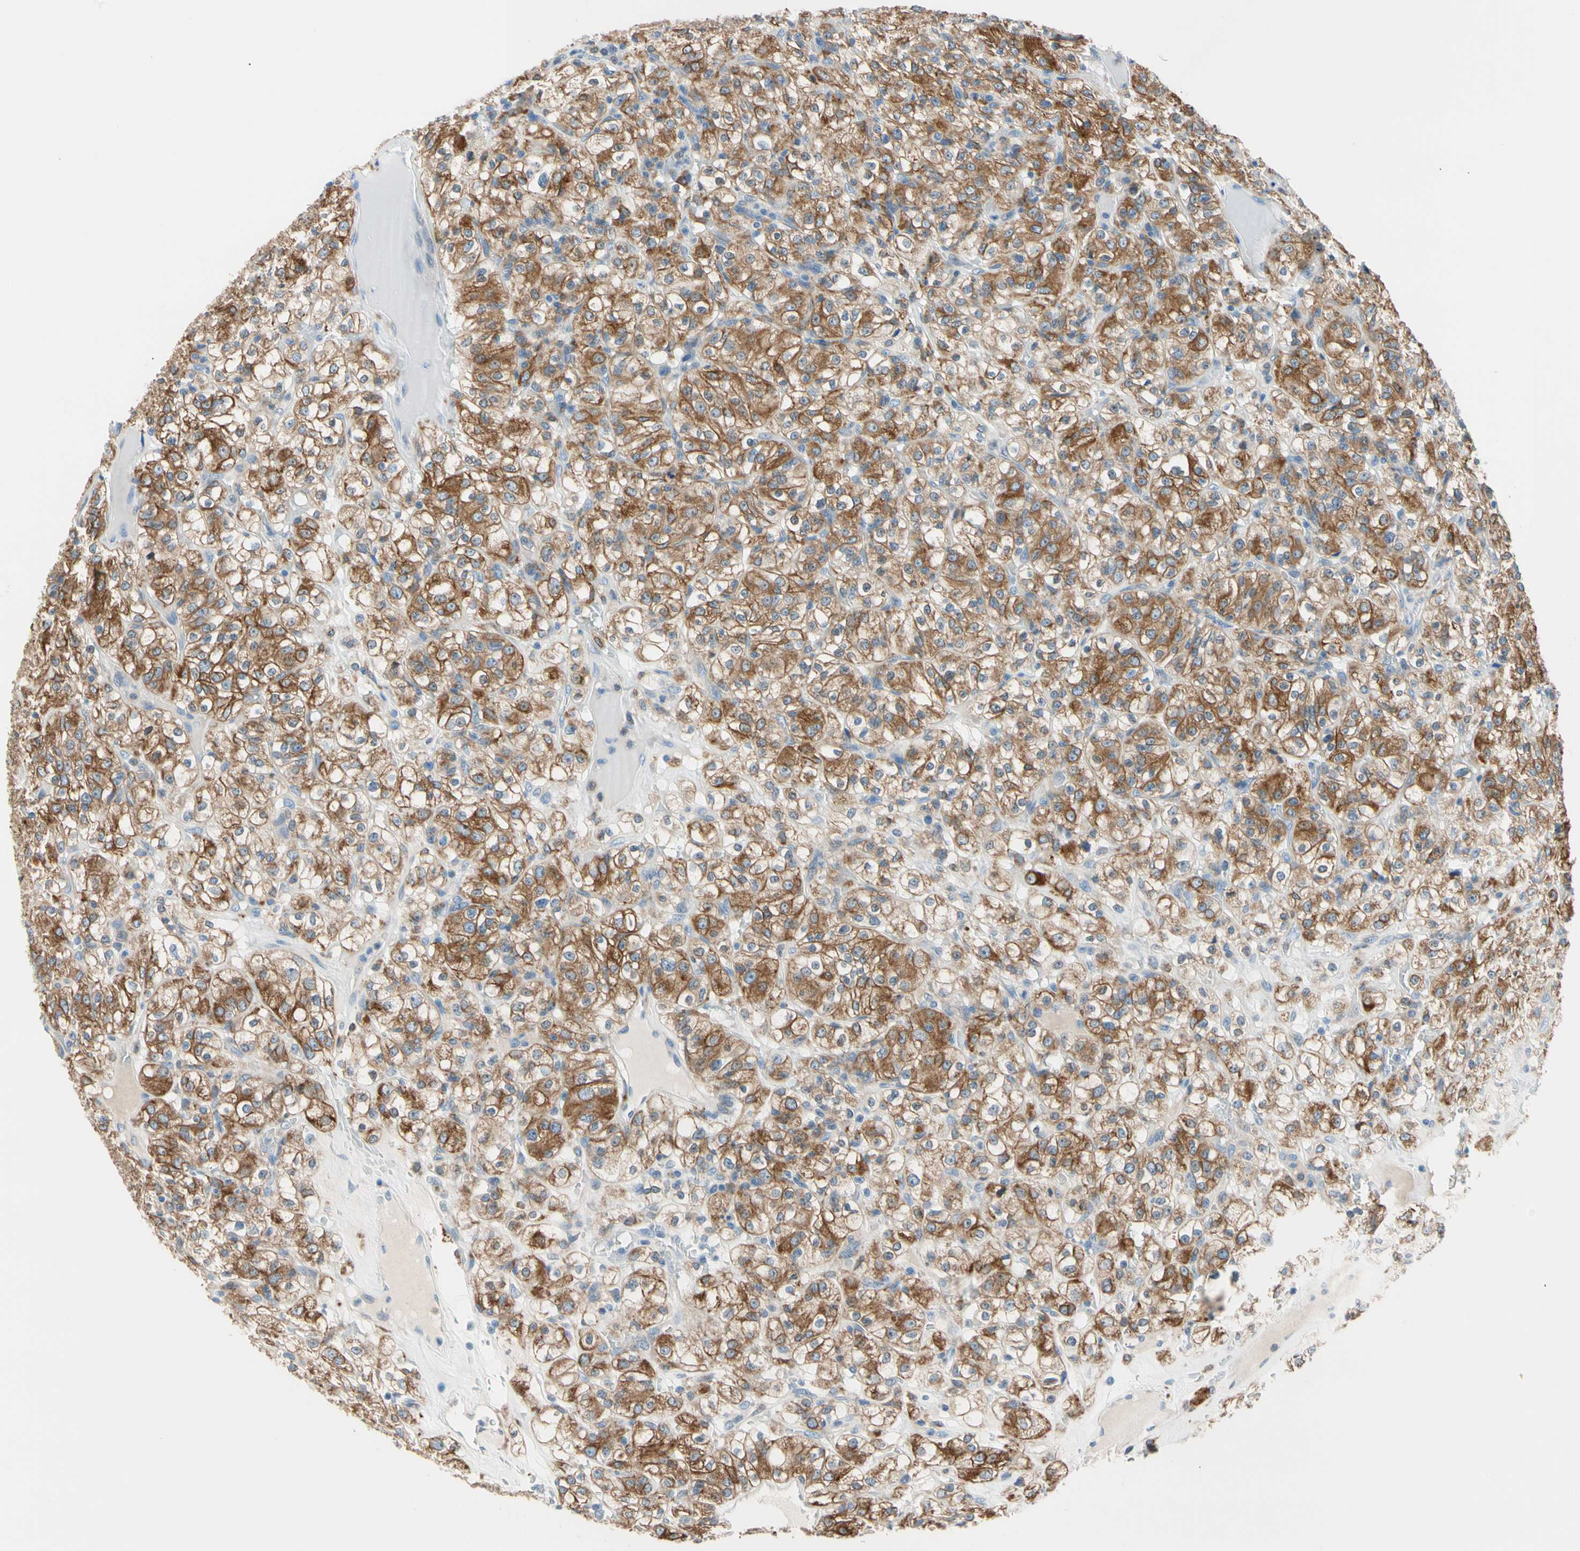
{"staining": {"intensity": "strong", "quantity": ">75%", "location": "cytoplasmic/membranous"}, "tissue": "renal cancer", "cell_type": "Tumor cells", "image_type": "cancer", "snomed": [{"axis": "morphology", "description": "Normal tissue, NOS"}, {"axis": "morphology", "description": "Adenocarcinoma, NOS"}, {"axis": "topography", "description": "Kidney"}], "caption": "Strong cytoplasmic/membranous expression is present in about >75% of tumor cells in renal cancer (adenocarcinoma). (DAB IHC, brown staining for protein, blue staining for nuclei).", "gene": "LRPAP1", "patient": {"sex": "female", "age": 72}}